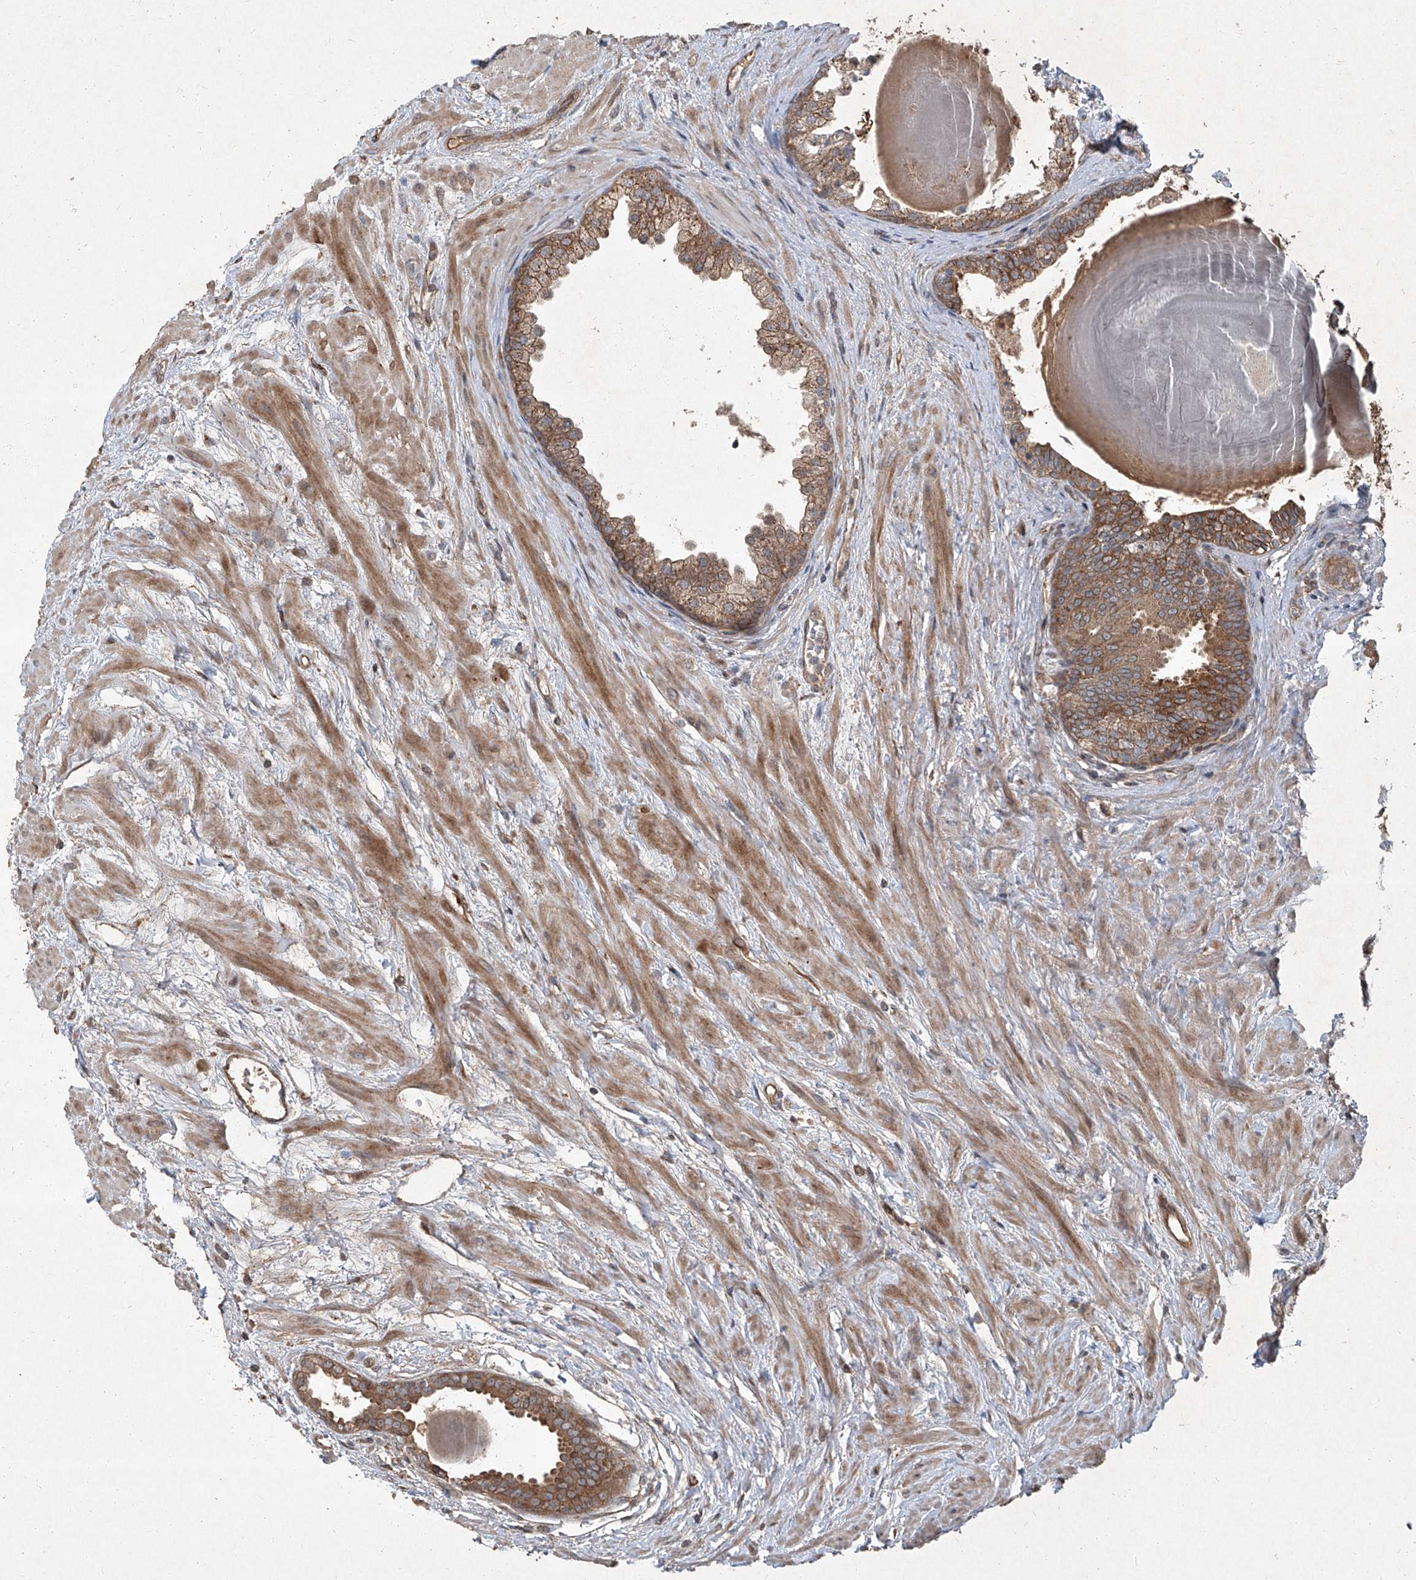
{"staining": {"intensity": "moderate", "quantity": ">75%", "location": "cytoplasmic/membranous"}, "tissue": "prostate", "cell_type": "Glandular cells", "image_type": "normal", "snomed": [{"axis": "morphology", "description": "Normal tissue, NOS"}, {"axis": "topography", "description": "Prostate"}], "caption": "Immunohistochemistry staining of unremarkable prostate, which reveals medium levels of moderate cytoplasmic/membranous expression in approximately >75% of glandular cells indicating moderate cytoplasmic/membranous protein positivity. The staining was performed using DAB (3,3'-diaminobenzidine) (brown) for protein detection and nuclei were counterstained in hematoxylin (blue).", "gene": "CCN1", "patient": {"sex": "male", "age": 48}}